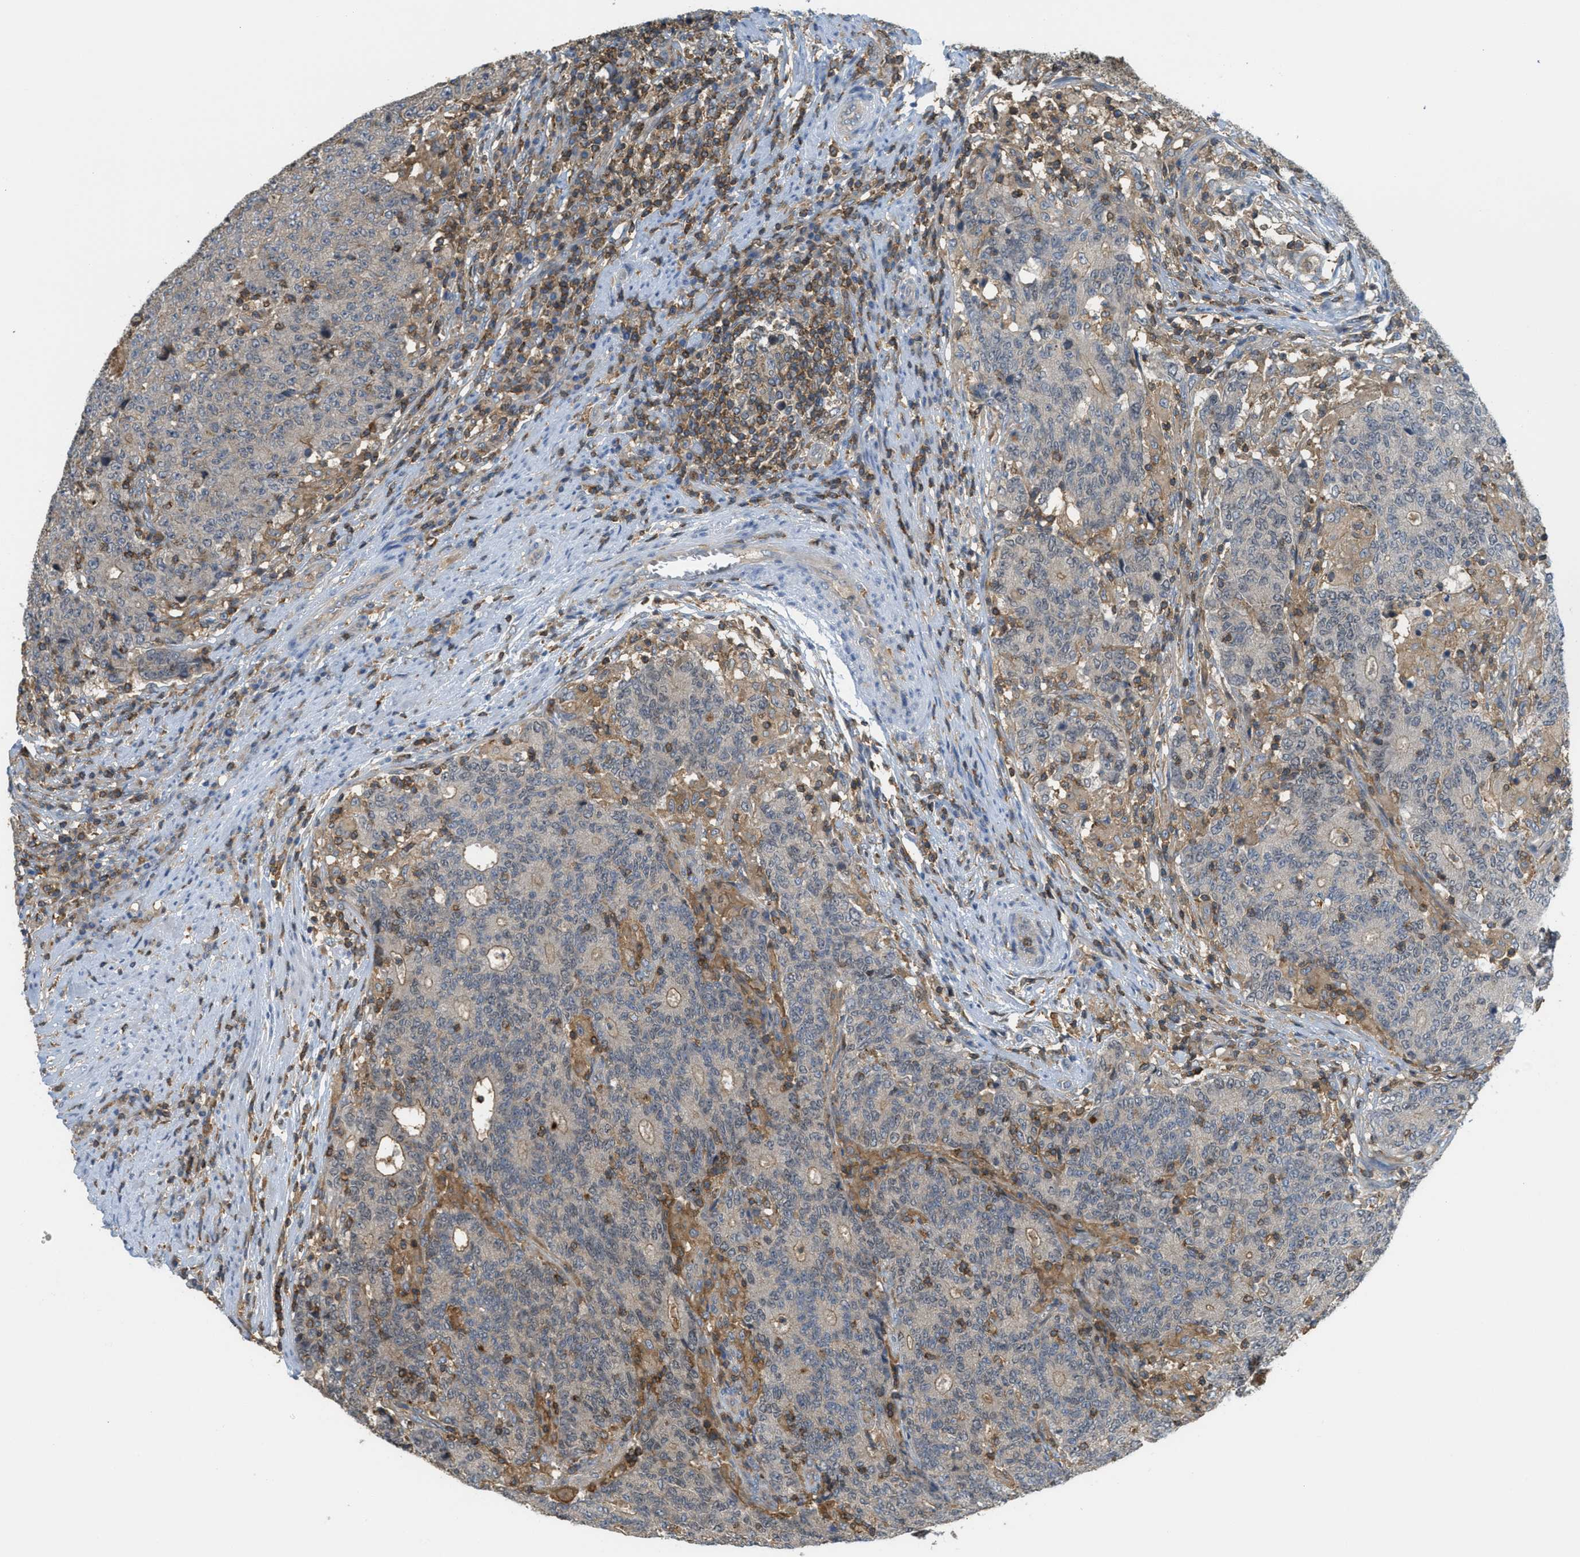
{"staining": {"intensity": "weak", "quantity": ">75%", "location": "cytoplasmic/membranous"}, "tissue": "colorectal cancer", "cell_type": "Tumor cells", "image_type": "cancer", "snomed": [{"axis": "morphology", "description": "Normal tissue, NOS"}, {"axis": "morphology", "description": "Adenocarcinoma, NOS"}, {"axis": "topography", "description": "Colon"}], "caption": "Immunohistochemical staining of colorectal adenocarcinoma demonstrates low levels of weak cytoplasmic/membranous protein positivity in about >75% of tumor cells.", "gene": "GRIK2", "patient": {"sex": "female", "age": 75}}